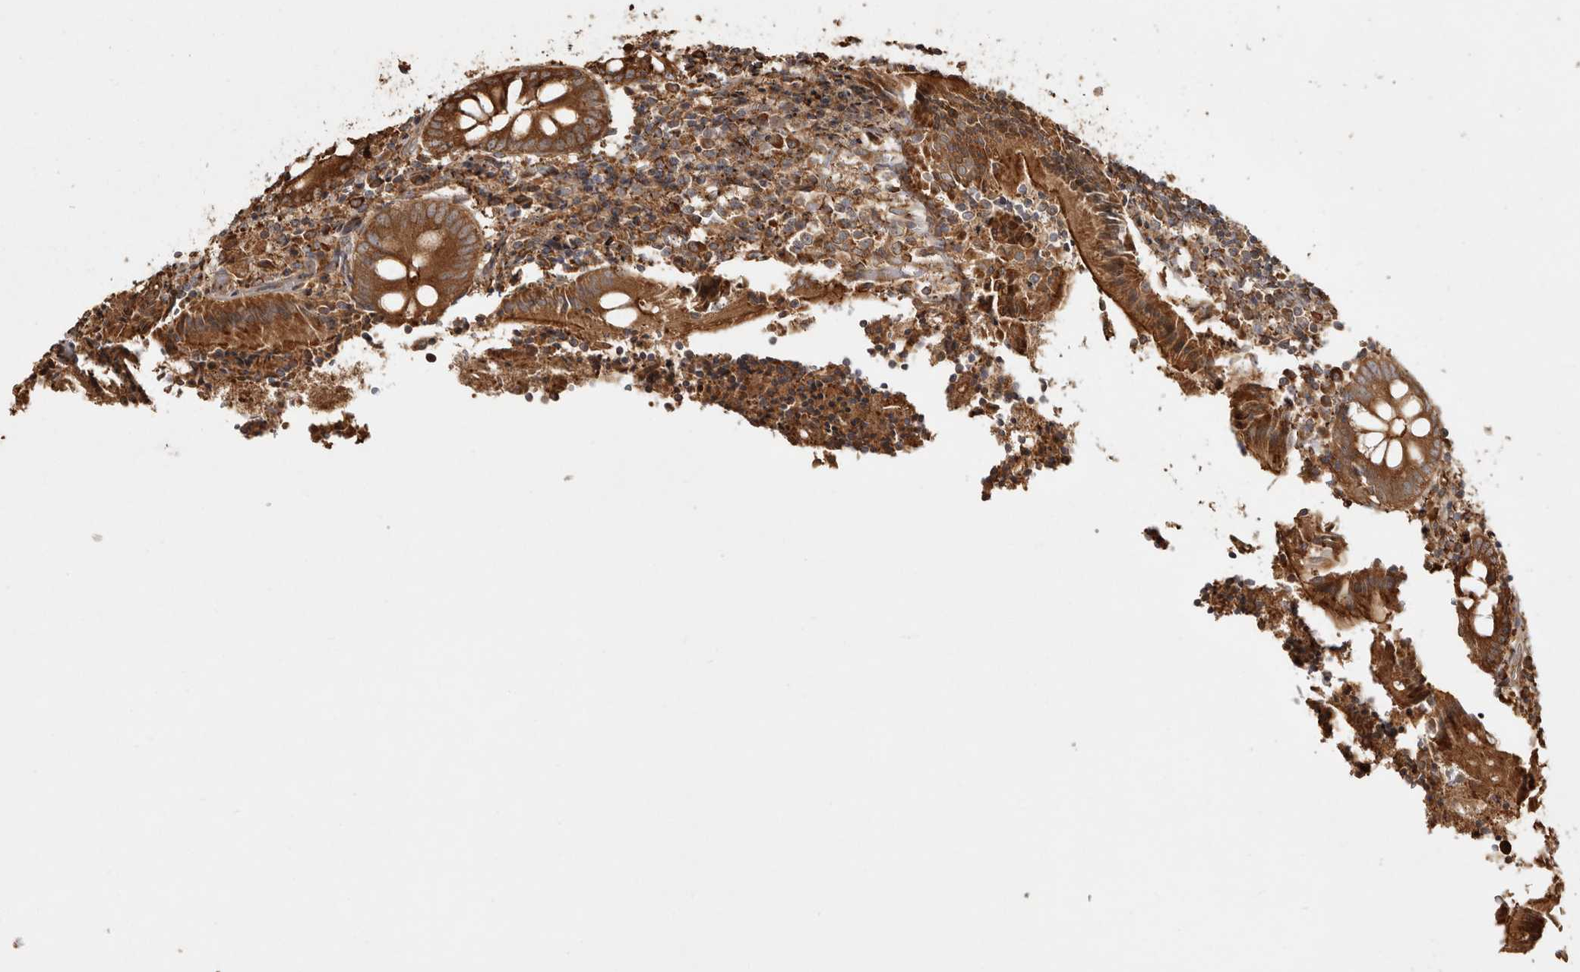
{"staining": {"intensity": "strong", "quantity": ">75%", "location": "cytoplasmic/membranous"}, "tissue": "appendix", "cell_type": "Glandular cells", "image_type": "normal", "snomed": [{"axis": "morphology", "description": "Normal tissue, NOS"}, {"axis": "topography", "description": "Appendix"}], "caption": "This photomicrograph exhibits normal appendix stained with immunohistochemistry (IHC) to label a protein in brown. The cytoplasmic/membranous of glandular cells show strong positivity for the protein. Nuclei are counter-stained blue.", "gene": "CAMSAP2", "patient": {"sex": "female", "age": 17}}